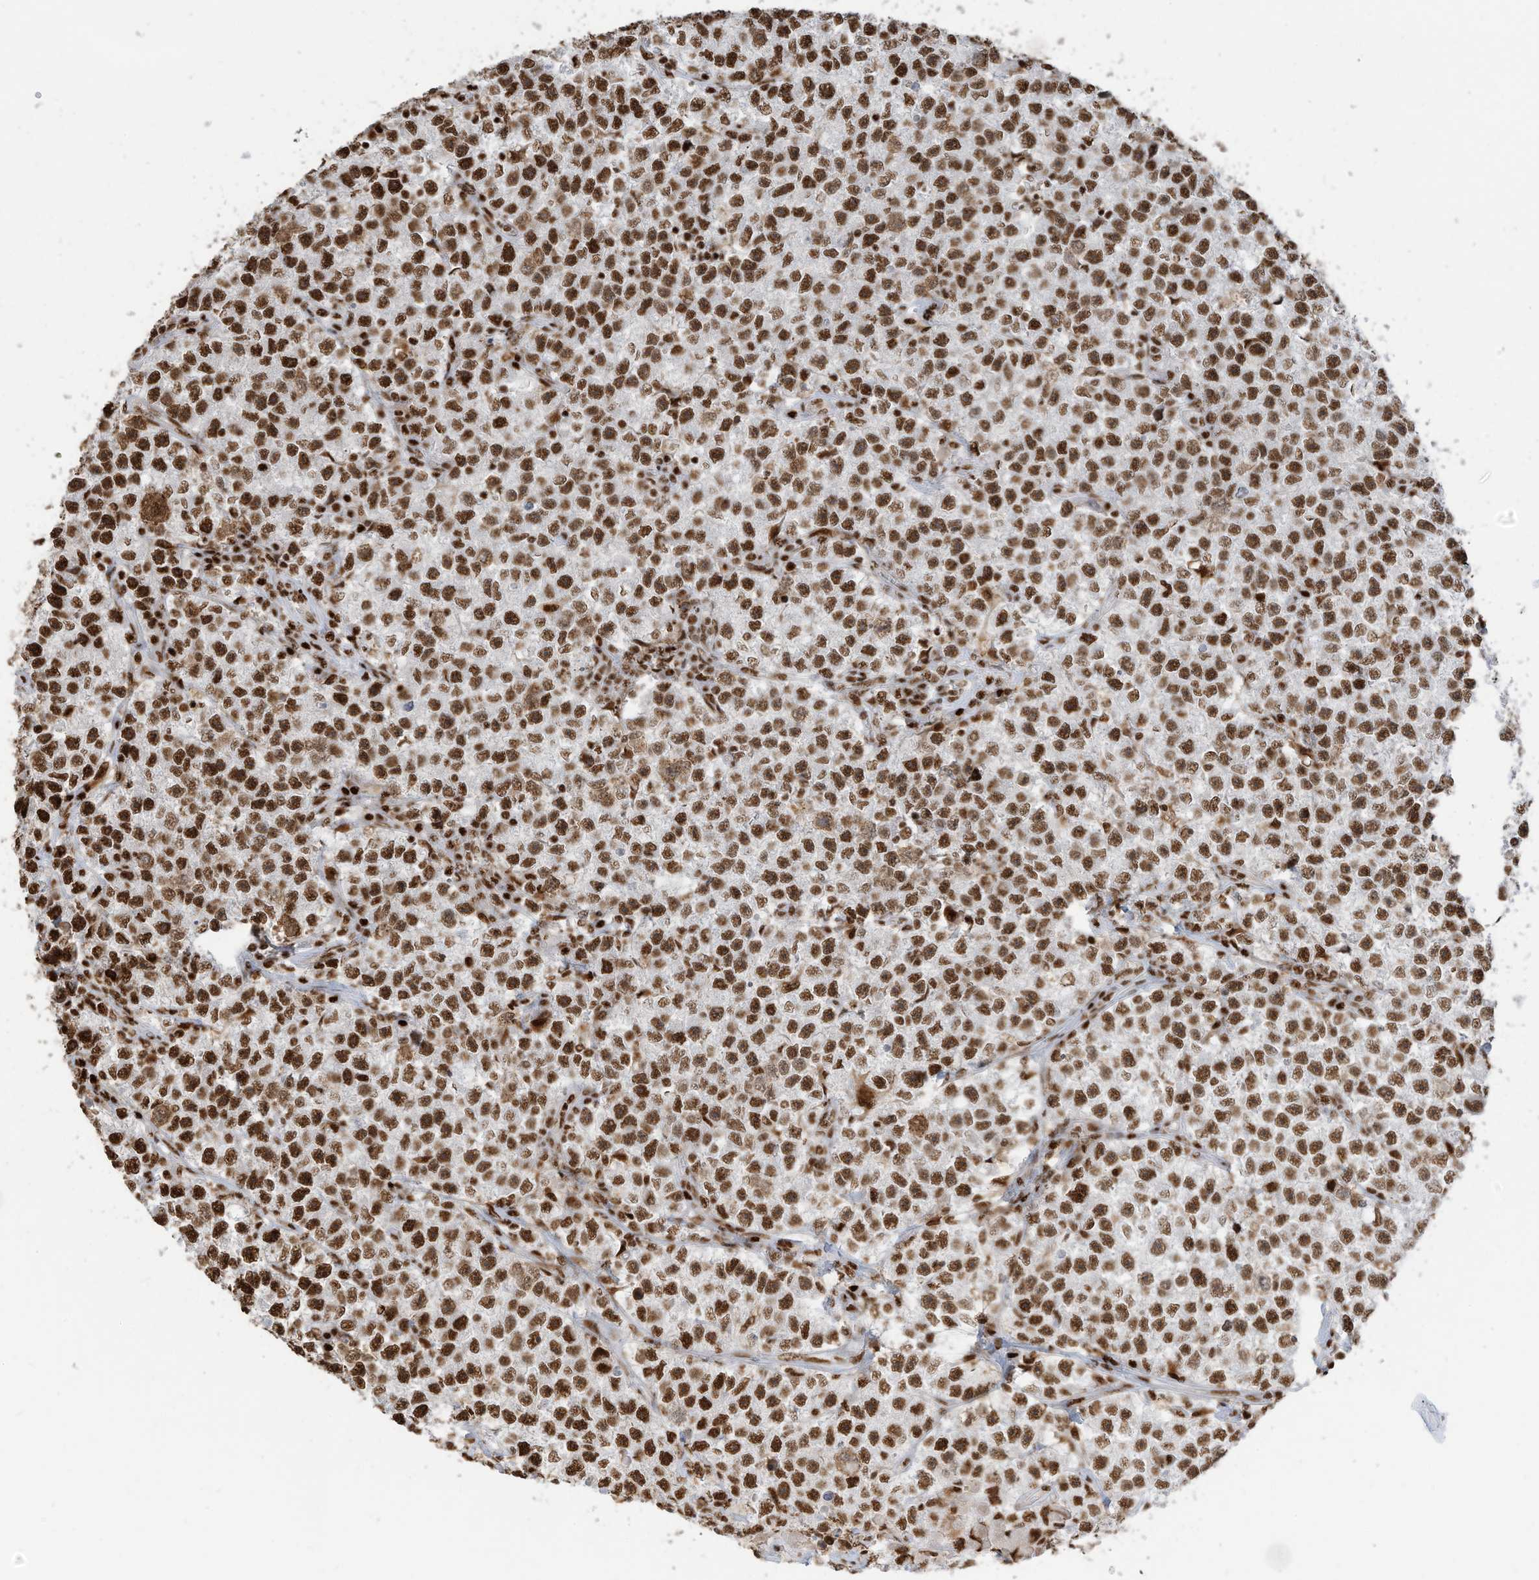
{"staining": {"intensity": "strong", "quantity": ">75%", "location": "nuclear"}, "tissue": "testis cancer", "cell_type": "Tumor cells", "image_type": "cancer", "snomed": [{"axis": "morphology", "description": "Seminoma, NOS"}, {"axis": "topography", "description": "Testis"}], "caption": "Tumor cells display high levels of strong nuclear expression in about >75% of cells in human testis seminoma. Using DAB (3,3'-diaminobenzidine) (brown) and hematoxylin (blue) stains, captured at high magnification using brightfield microscopy.", "gene": "SAMD15", "patient": {"sex": "male", "age": 22}}